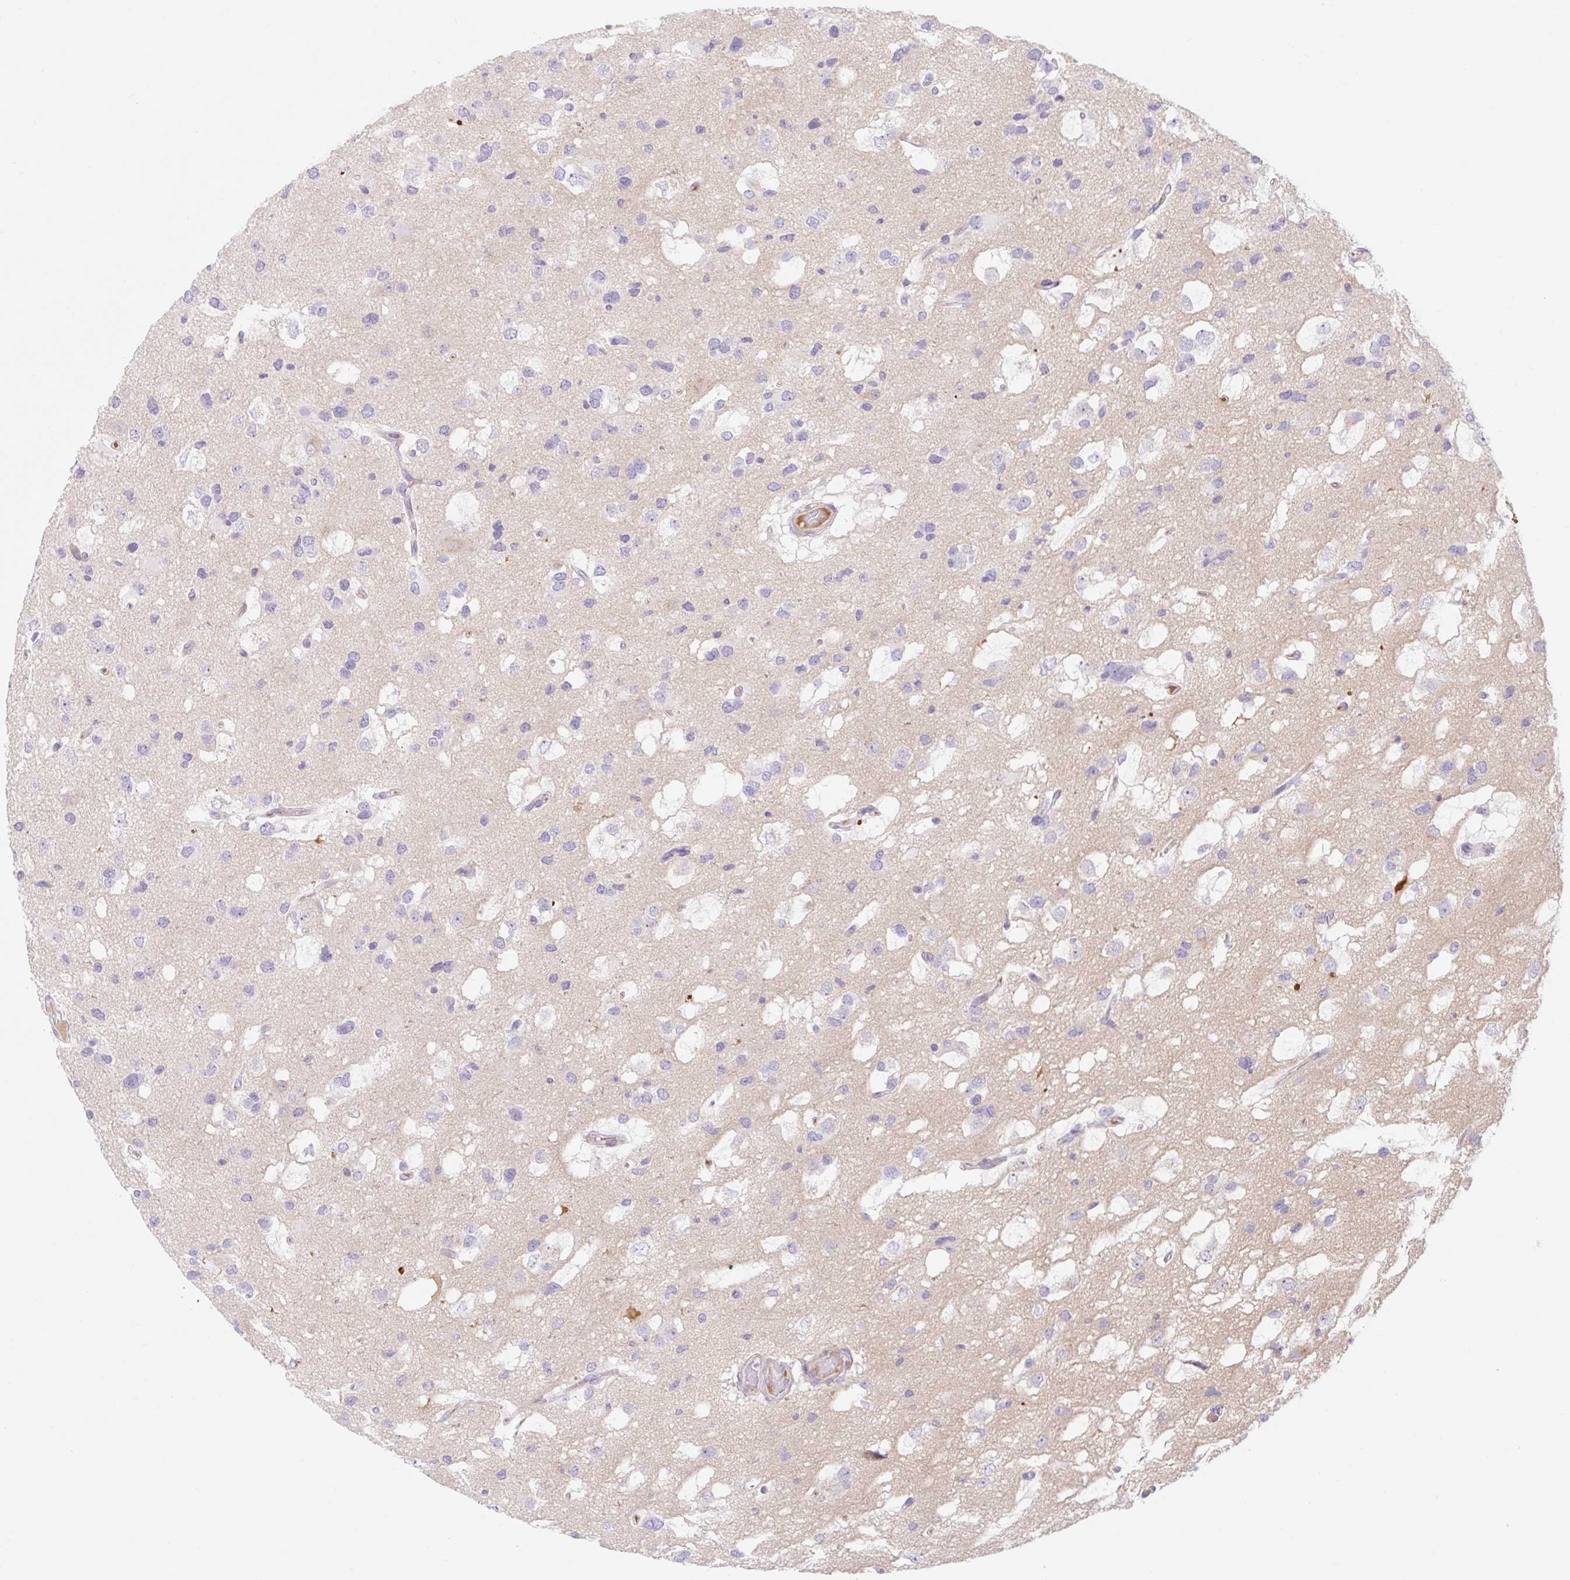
{"staining": {"intensity": "negative", "quantity": "none", "location": "none"}, "tissue": "glioma", "cell_type": "Tumor cells", "image_type": "cancer", "snomed": [{"axis": "morphology", "description": "Glioma, malignant, High grade"}, {"axis": "topography", "description": "Brain"}], "caption": "The image shows no staining of tumor cells in glioma.", "gene": "SLC28A1", "patient": {"sex": "male", "age": 53}}